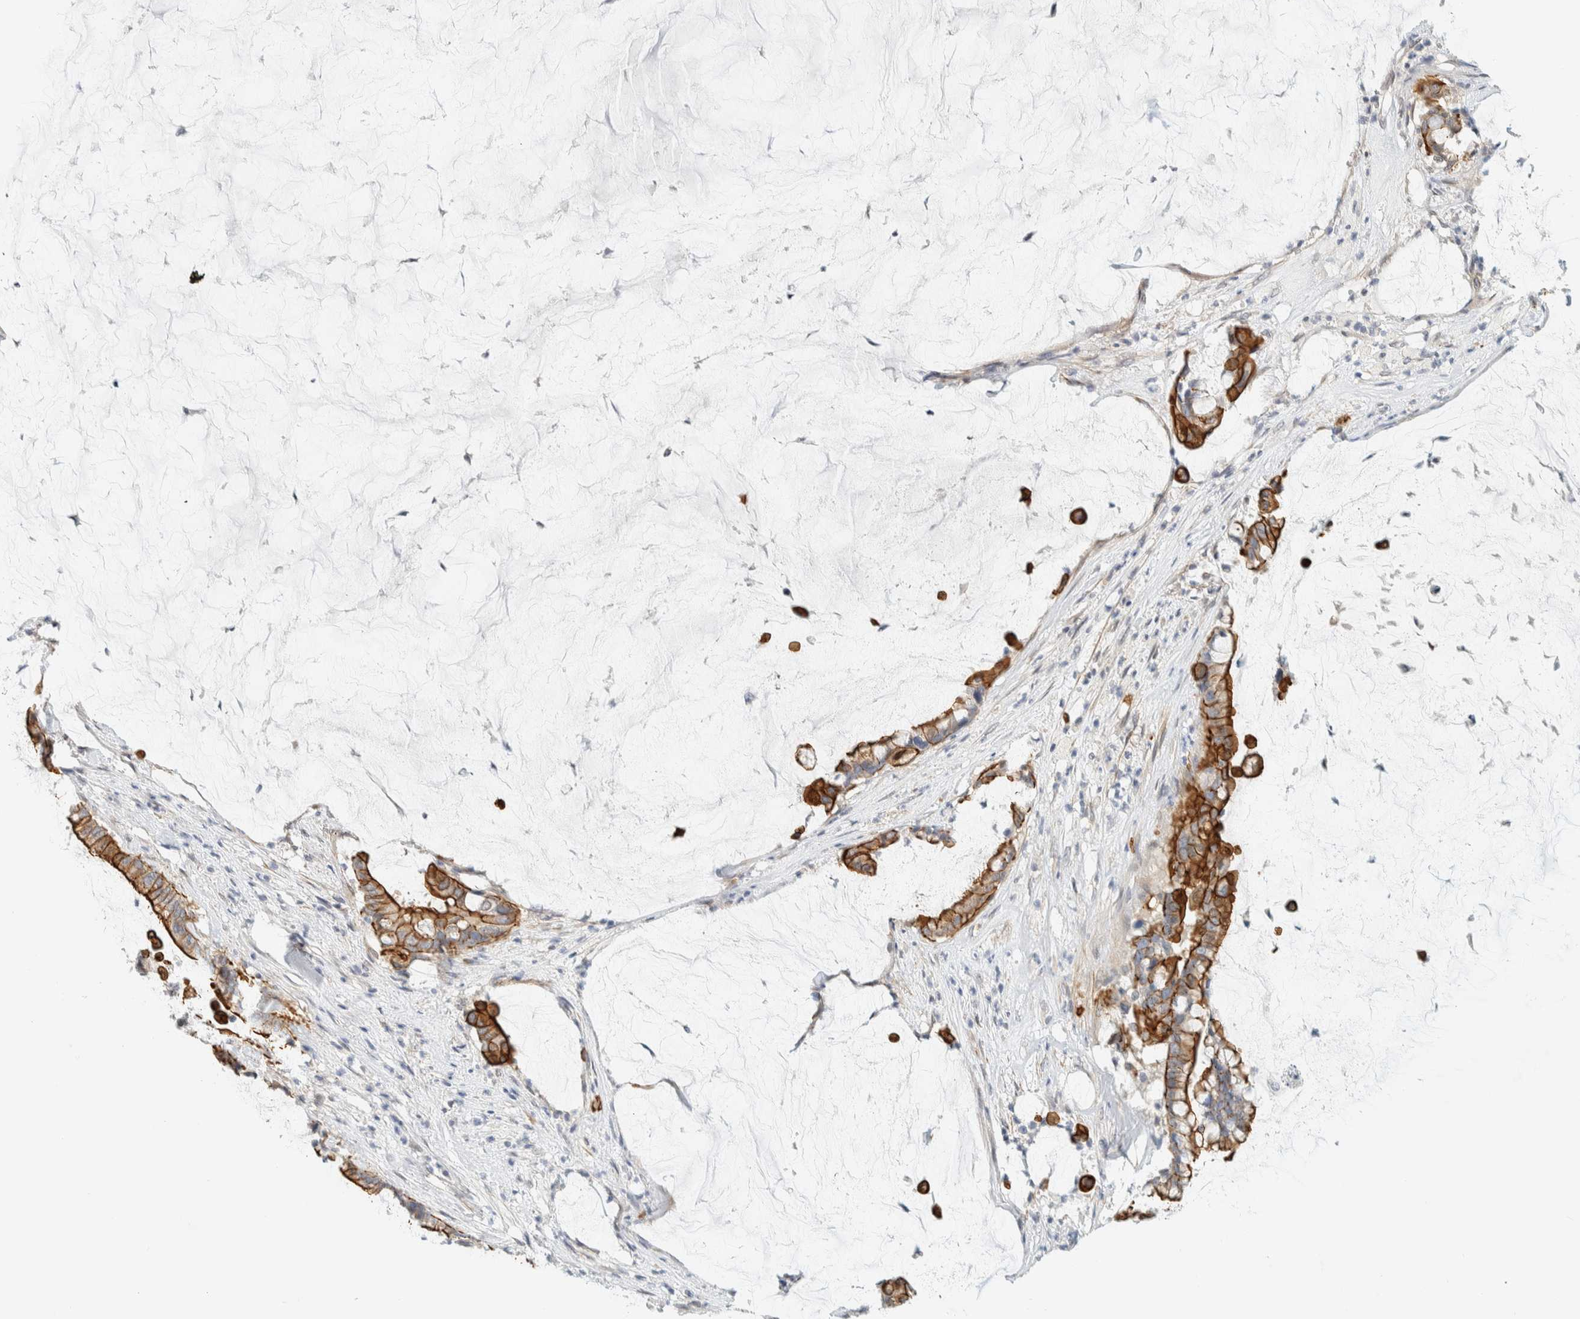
{"staining": {"intensity": "moderate", "quantity": ">75%", "location": "cytoplasmic/membranous"}, "tissue": "pancreatic cancer", "cell_type": "Tumor cells", "image_type": "cancer", "snomed": [{"axis": "morphology", "description": "Adenocarcinoma, NOS"}, {"axis": "topography", "description": "Pancreas"}], "caption": "There is medium levels of moderate cytoplasmic/membranous expression in tumor cells of pancreatic cancer (adenocarcinoma), as demonstrated by immunohistochemical staining (brown color).", "gene": "C1QTNF12", "patient": {"sex": "male", "age": 41}}